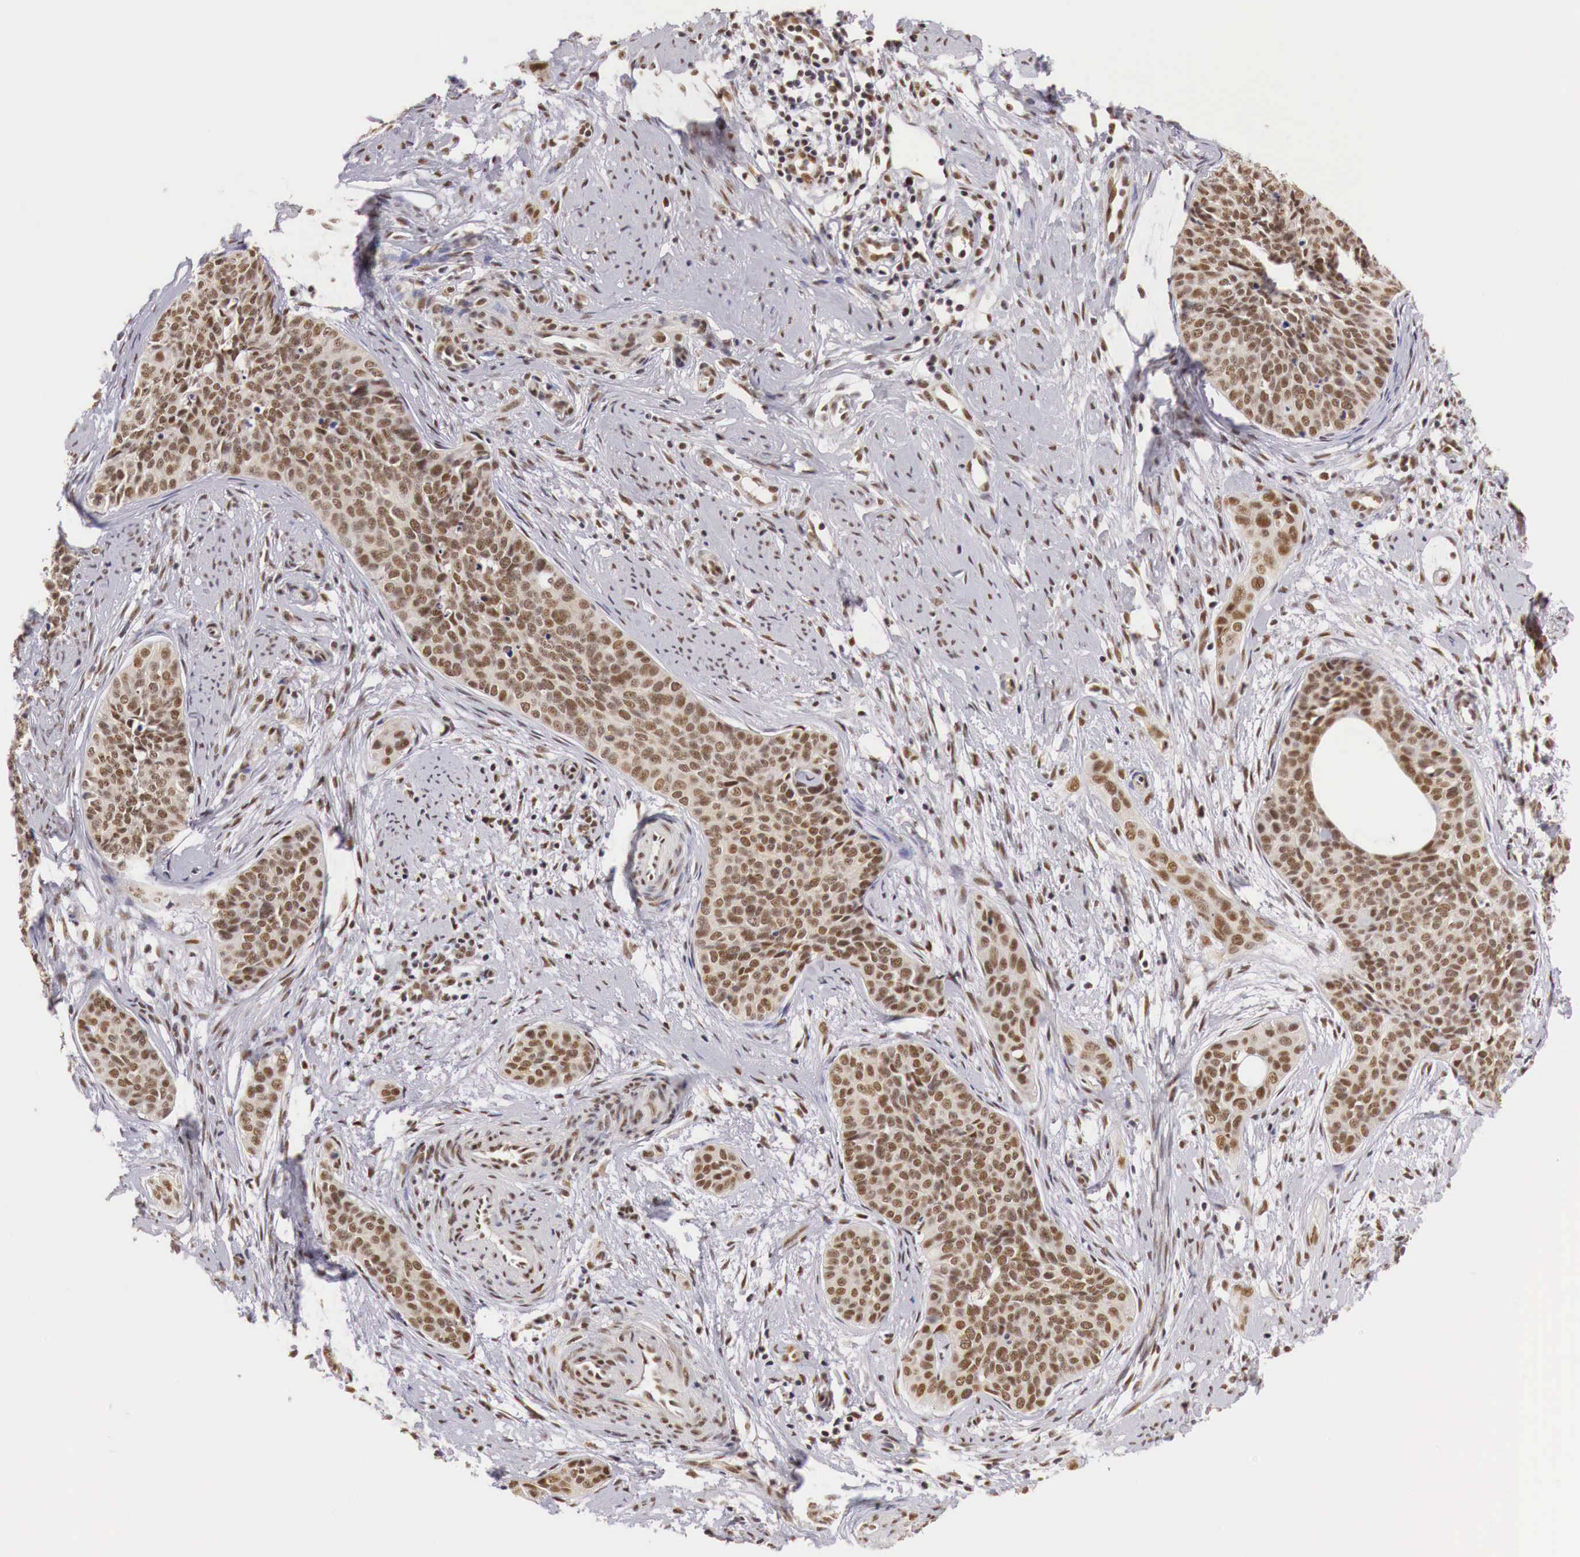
{"staining": {"intensity": "moderate", "quantity": ">75%", "location": "cytoplasmic/membranous,nuclear"}, "tissue": "cervical cancer", "cell_type": "Tumor cells", "image_type": "cancer", "snomed": [{"axis": "morphology", "description": "Squamous cell carcinoma, NOS"}, {"axis": "topography", "description": "Cervix"}], "caption": "Brown immunohistochemical staining in cervical cancer (squamous cell carcinoma) demonstrates moderate cytoplasmic/membranous and nuclear expression in approximately >75% of tumor cells.", "gene": "GPKOW", "patient": {"sex": "female", "age": 34}}